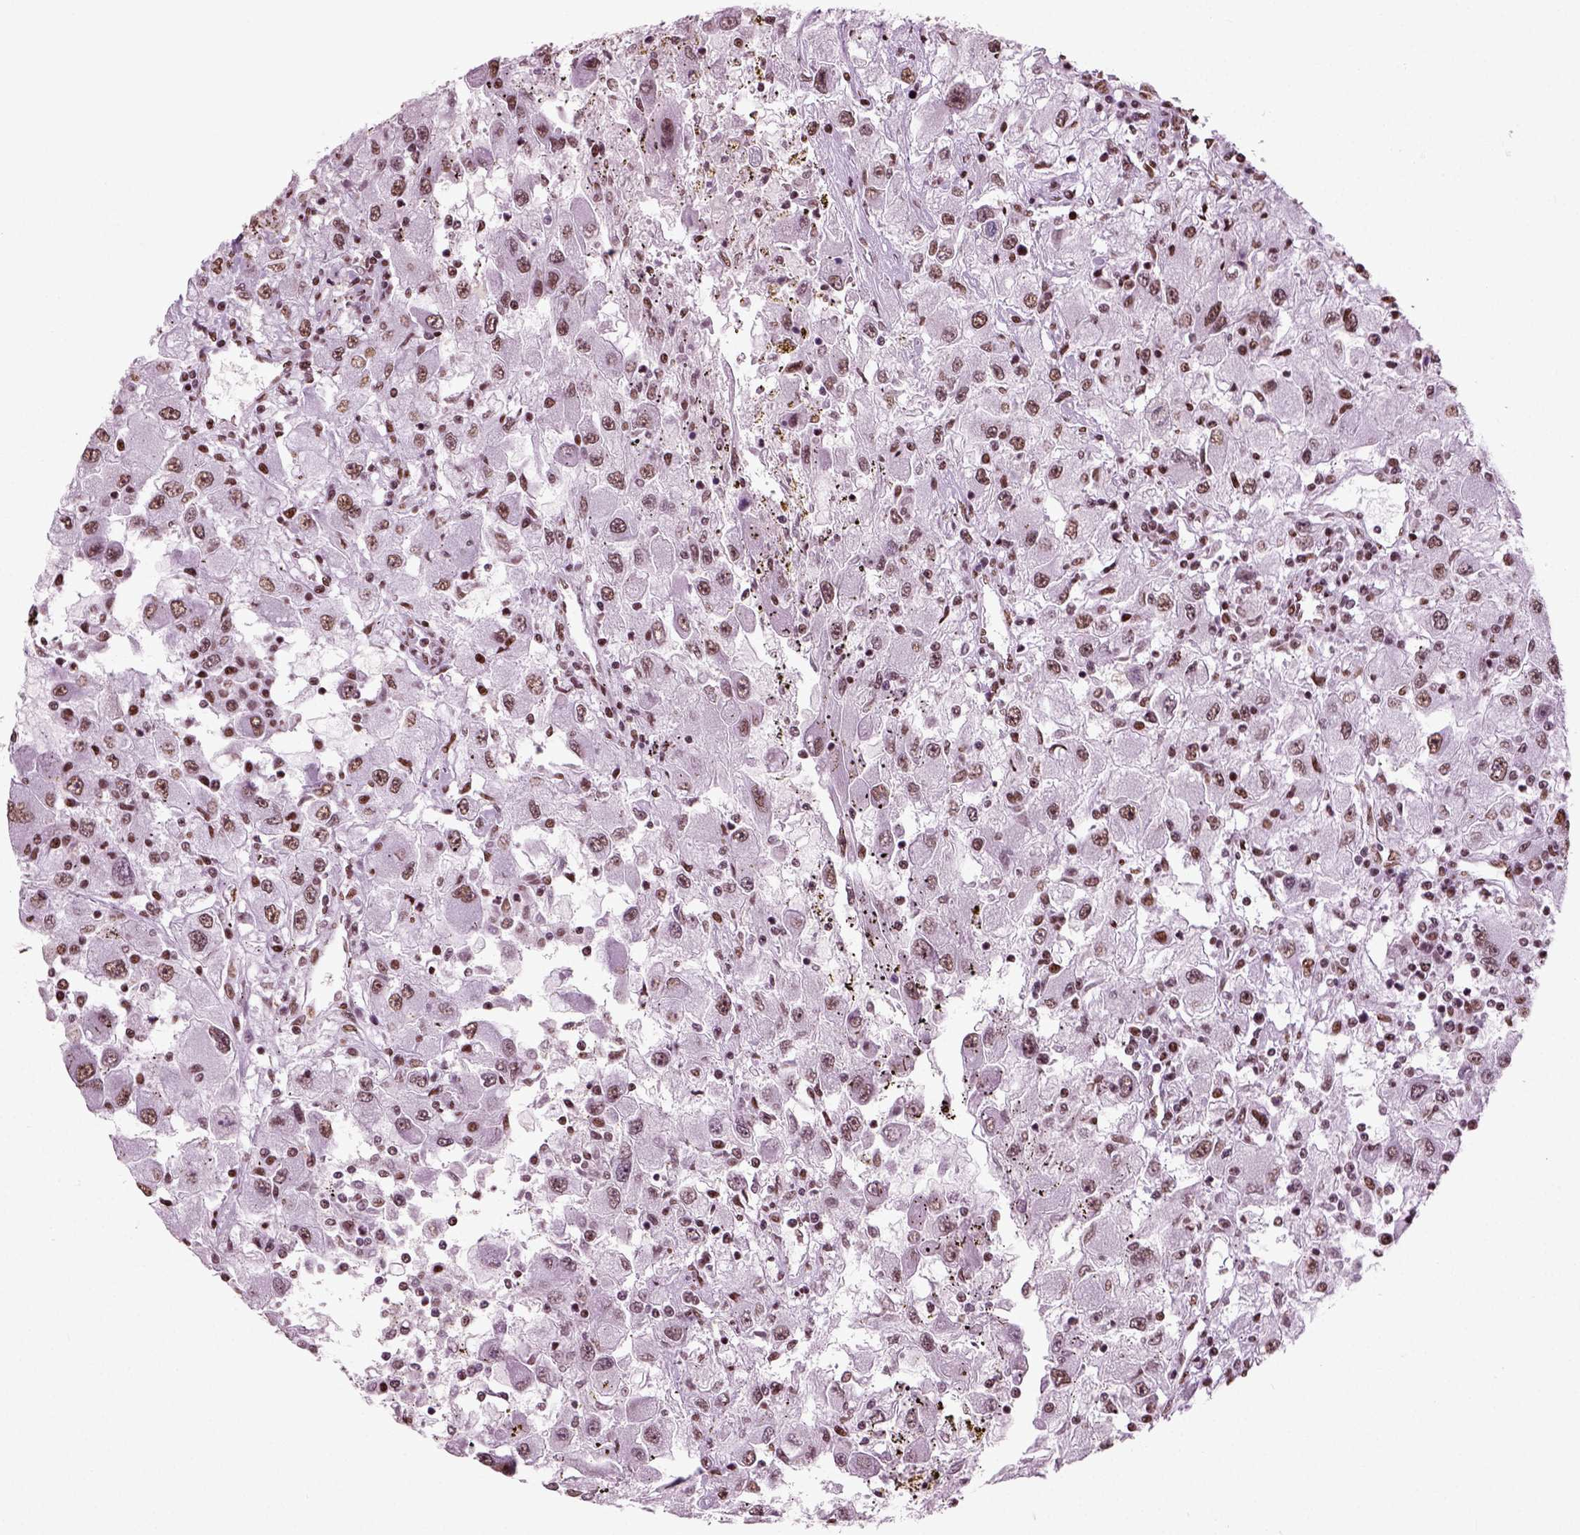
{"staining": {"intensity": "moderate", "quantity": "25%-75%", "location": "nuclear"}, "tissue": "renal cancer", "cell_type": "Tumor cells", "image_type": "cancer", "snomed": [{"axis": "morphology", "description": "Adenocarcinoma, NOS"}, {"axis": "topography", "description": "Kidney"}], "caption": "This photomicrograph reveals immunohistochemistry staining of renal cancer (adenocarcinoma), with medium moderate nuclear staining in about 25%-75% of tumor cells.", "gene": "POLR1H", "patient": {"sex": "female", "age": 67}}